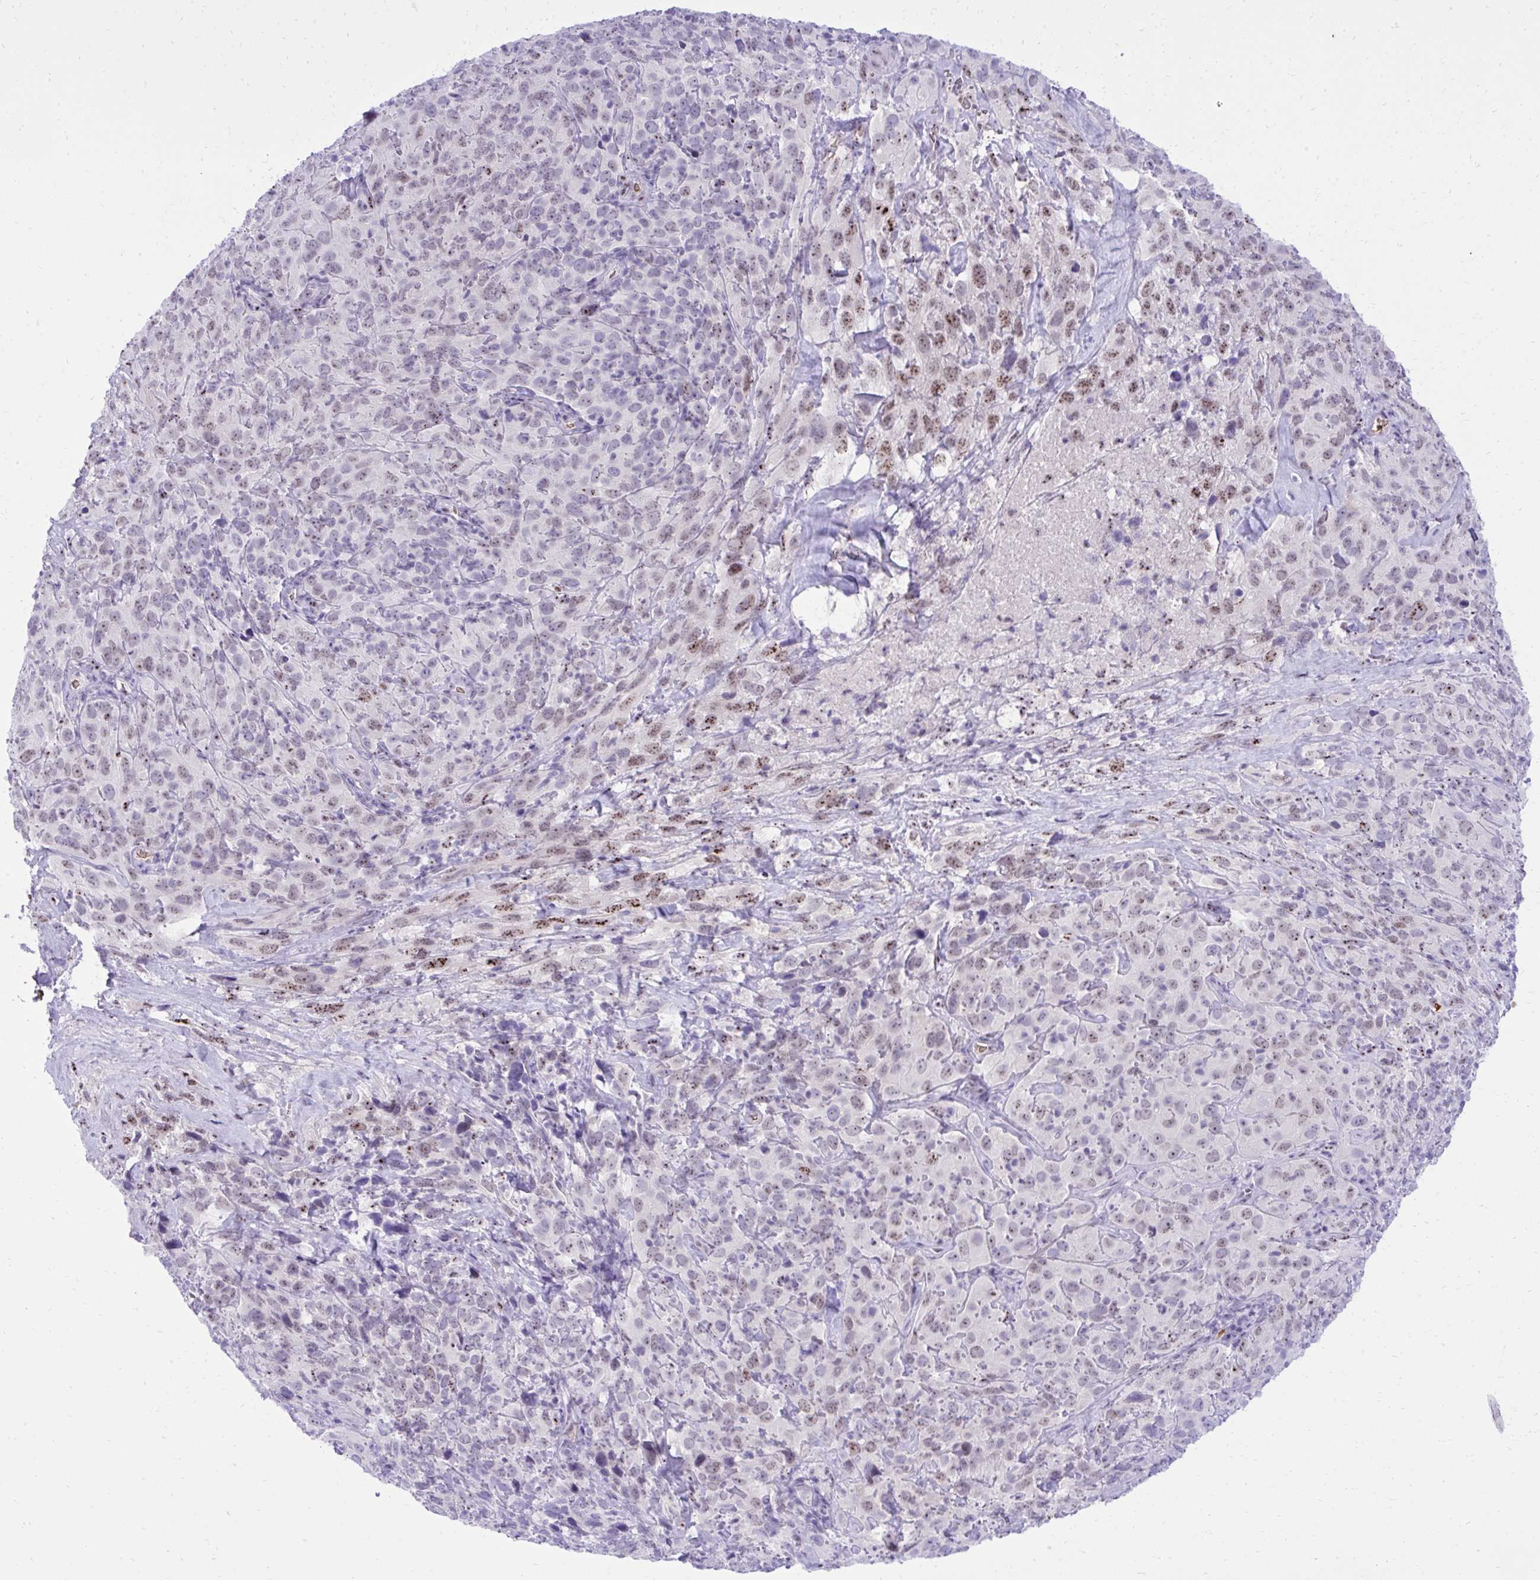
{"staining": {"intensity": "moderate", "quantity": "<25%", "location": "nuclear"}, "tissue": "cervical cancer", "cell_type": "Tumor cells", "image_type": "cancer", "snomed": [{"axis": "morphology", "description": "Squamous cell carcinoma, NOS"}, {"axis": "topography", "description": "Cervix"}], "caption": "Cervical squamous cell carcinoma stained with a protein marker exhibits moderate staining in tumor cells.", "gene": "PITPNM3", "patient": {"sex": "female", "age": 51}}